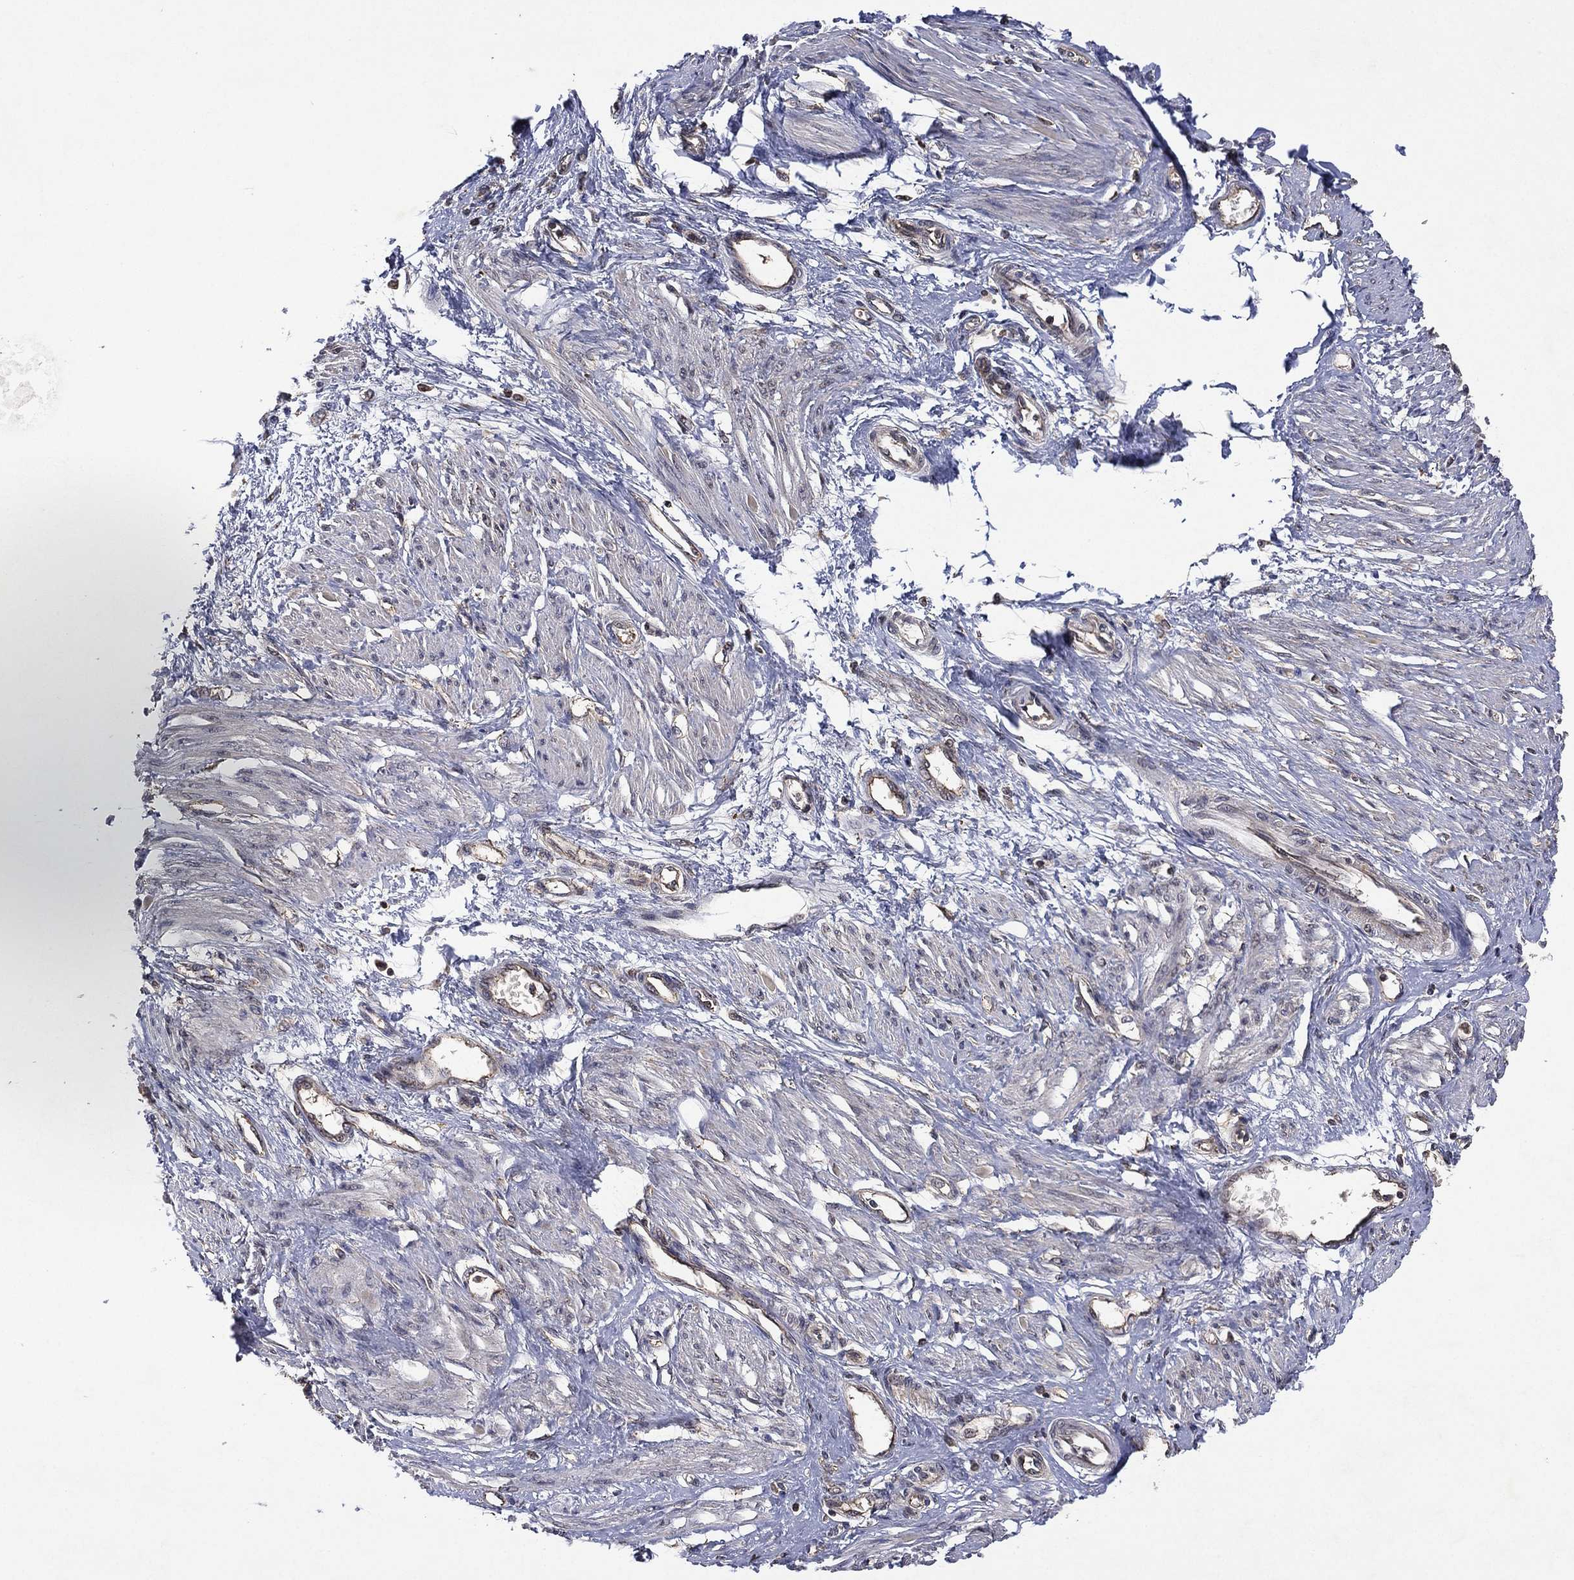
{"staining": {"intensity": "negative", "quantity": "none", "location": "none"}, "tissue": "smooth muscle", "cell_type": "Smooth muscle cells", "image_type": "normal", "snomed": [{"axis": "morphology", "description": "Normal tissue, NOS"}, {"axis": "topography", "description": "Smooth muscle"}, {"axis": "topography", "description": "Uterus"}], "caption": "This is an IHC image of normal human smooth muscle. There is no positivity in smooth muscle cells.", "gene": "ATG4B", "patient": {"sex": "female", "age": 39}}